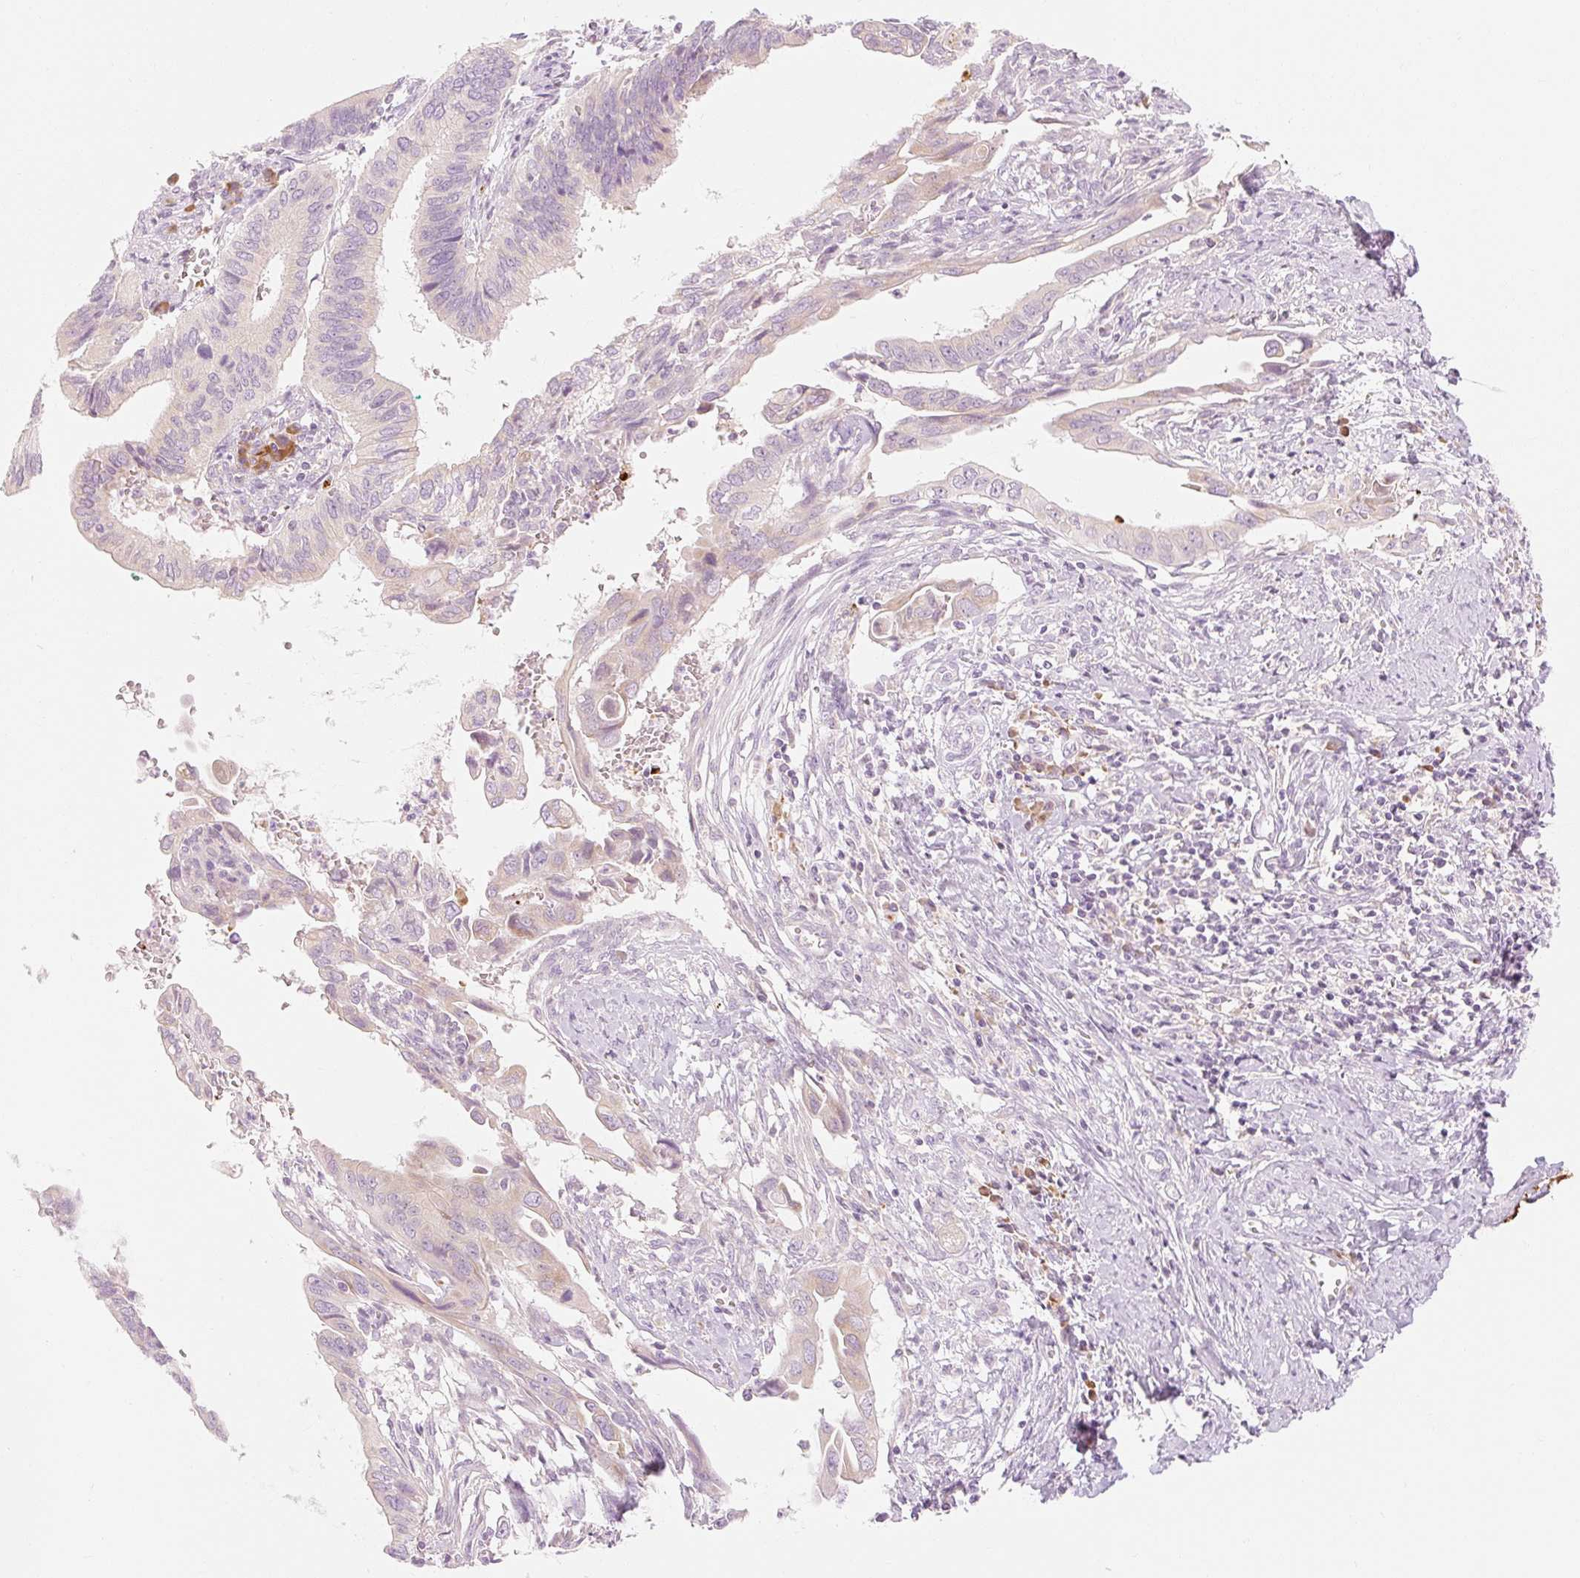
{"staining": {"intensity": "weak", "quantity": "<25%", "location": "cytoplasmic/membranous"}, "tissue": "cervical cancer", "cell_type": "Tumor cells", "image_type": "cancer", "snomed": [{"axis": "morphology", "description": "Adenocarcinoma, NOS"}, {"axis": "topography", "description": "Cervix"}], "caption": "This is an IHC photomicrograph of adenocarcinoma (cervical). There is no expression in tumor cells.", "gene": "MYO1D", "patient": {"sex": "female", "age": 42}}